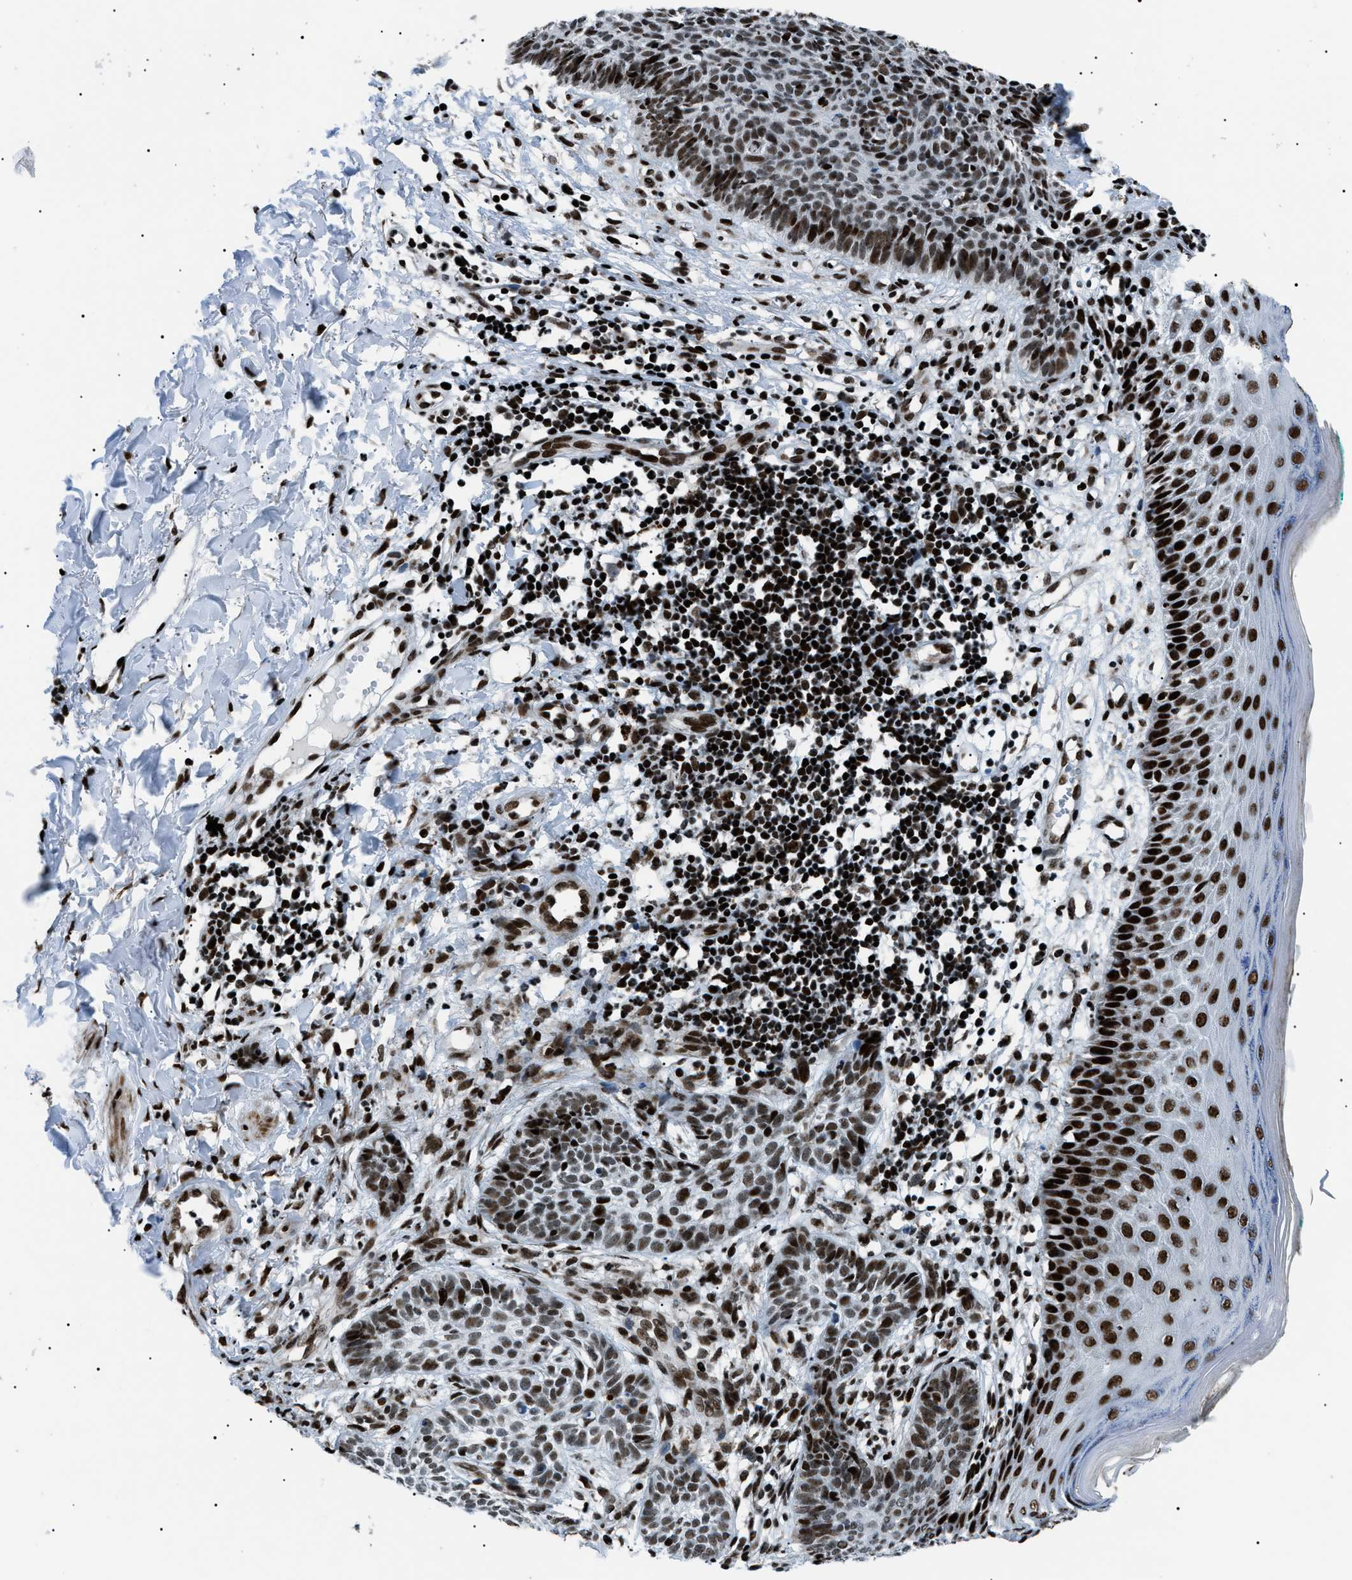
{"staining": {"intensity": "strong", "quantity": ">75%", "location": "nuclear"}, "tissue": "skin cancer", "cell_type": "Tumor cells", "image_type": "cancer", "snomed": [{"axis": "morphology", "description": "Basal cell carcinoma"}, {"axis": "topography", "description": "Skin"}], "caption": "This is a micrograph of IHC staining of skin basal cell carcinoma, which shows strong staining in the nuclear of tumor cells.", "gene": "HNRNPK", "patient": {"sex": "male", "age": 60}}